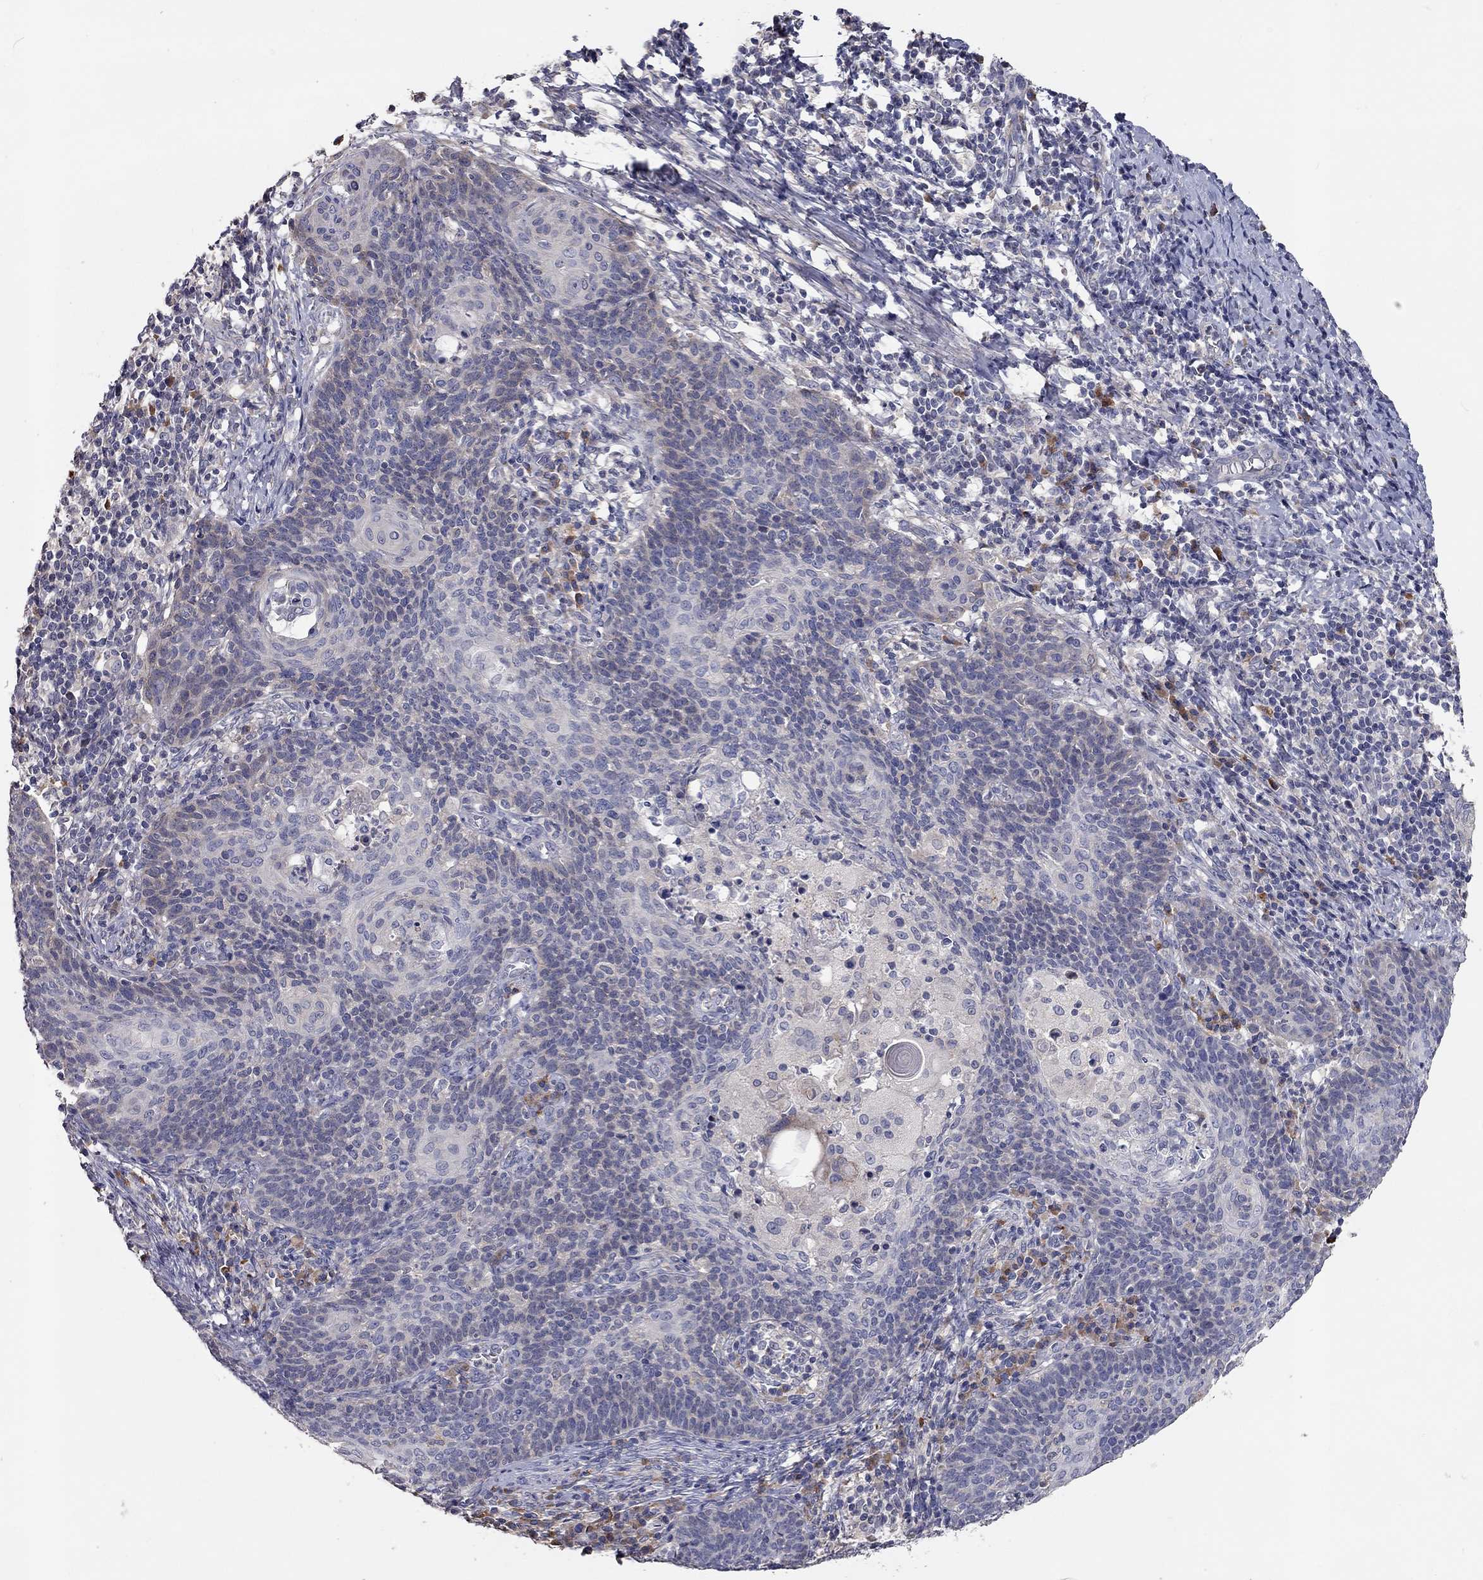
{"staining": {"intensity": "negative", "quantity": "none", "location": "none"}, "tissue": "cervical cancer", "cell_type": "Tumor cells", "image_type": "cancer", "snomed": [{"axis": "morphology", "description": "Squamous cell carcinoma, NOS"}, {"axis": "topography", "description": "Cervix"}], "caption": "Immunohistochemical staining of human squamous cell carcinoma (cervical) shows no significant expression in tumor cells.", "gene": "XAGE2", "patient": {"sex": "female", "age": 39}}